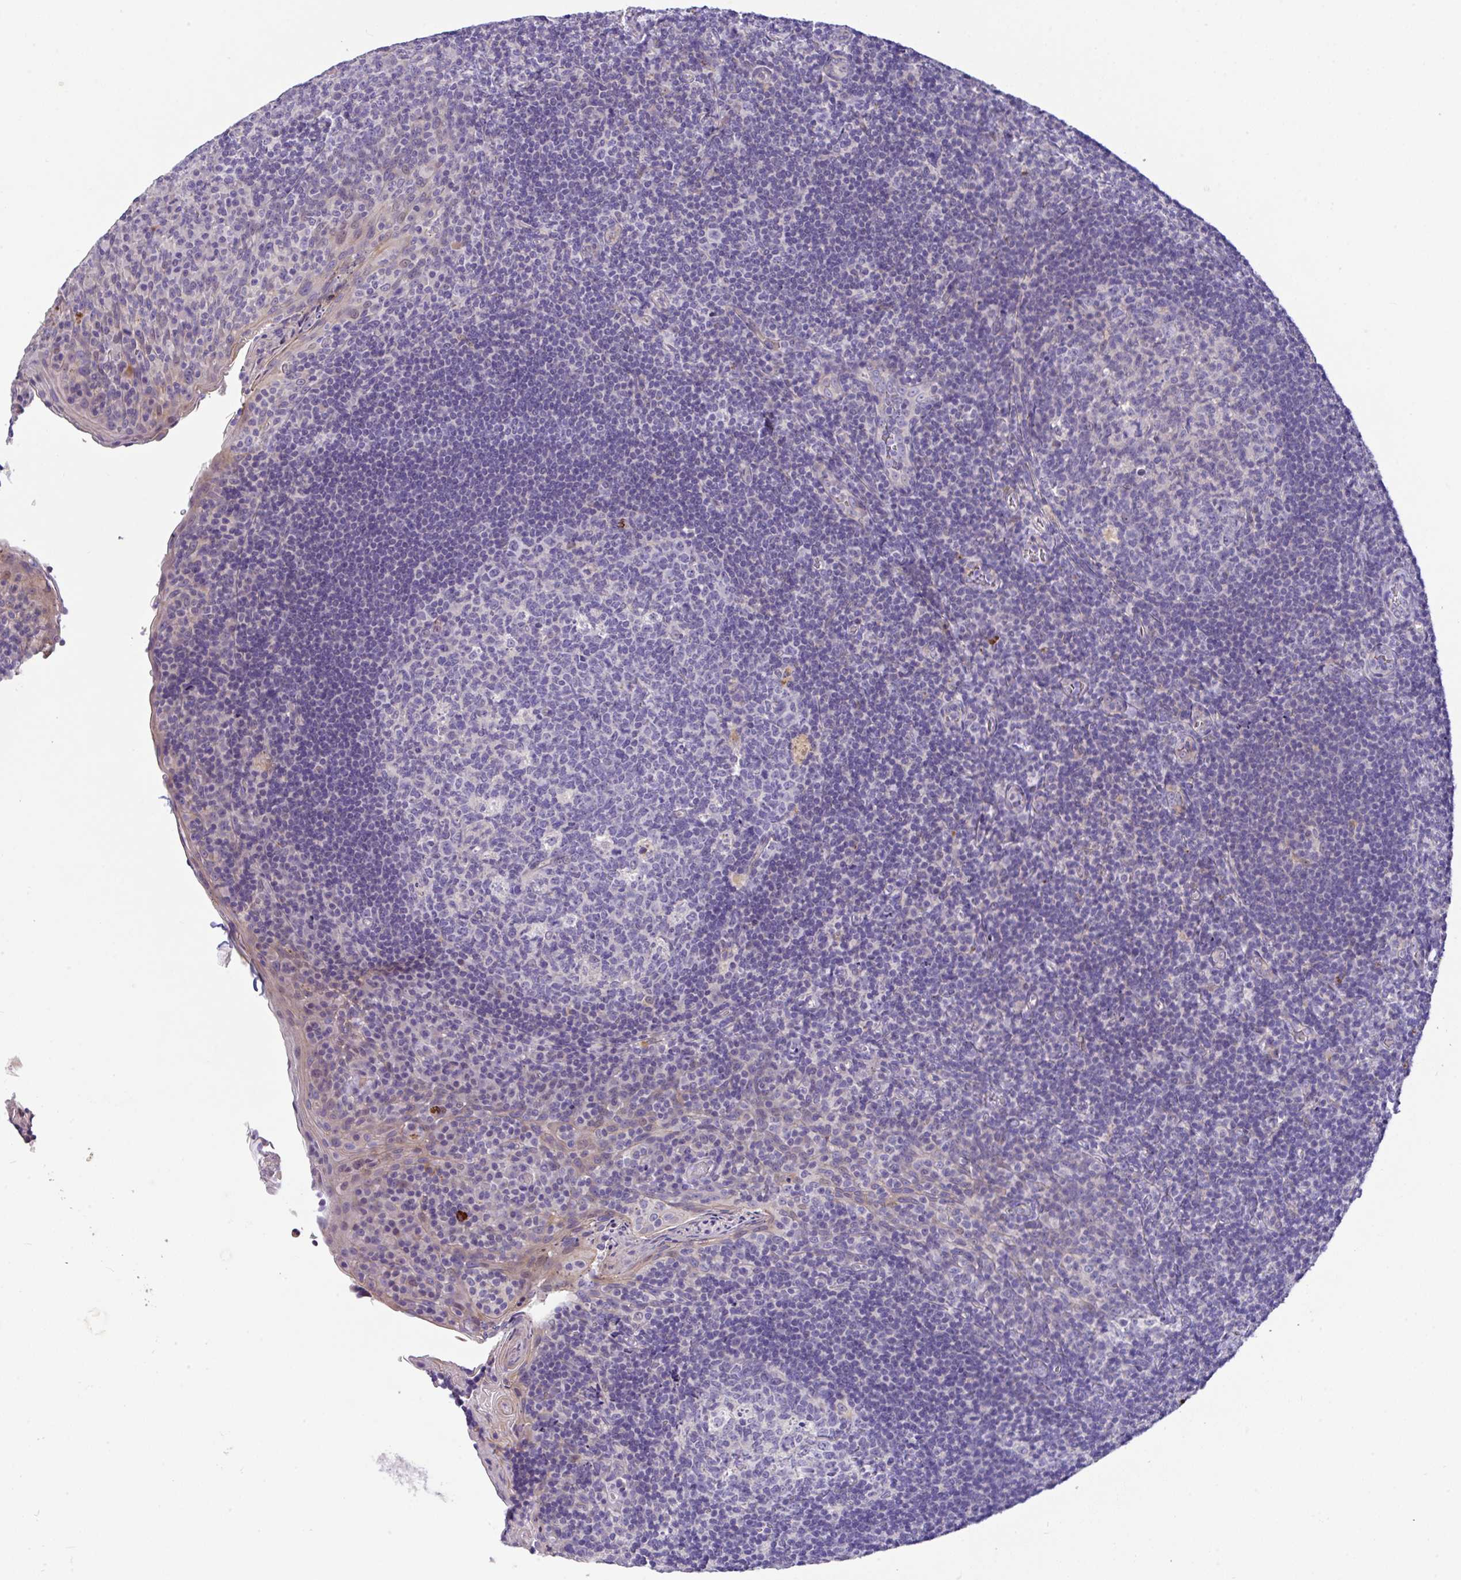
{"staining": {"intensity": "negative", "quantity": "none", "location": "none"}, "tissue": "tonsil", "cell_type": "Germinal center cells", "image_type": "normal", "snomed": [{"axis": "morphology", "description": "Normal tissue, NOS"}, {"axis": "topography", "description": "Tonsil"}], "caption": "DAB (3,3'-diaminobenzidine) immunohistochemical staining of benign human tonsil shows no significant positivity in germinal center cells.", "gene": "EPN3", "patient": {"sex": "male", "age": 17}}